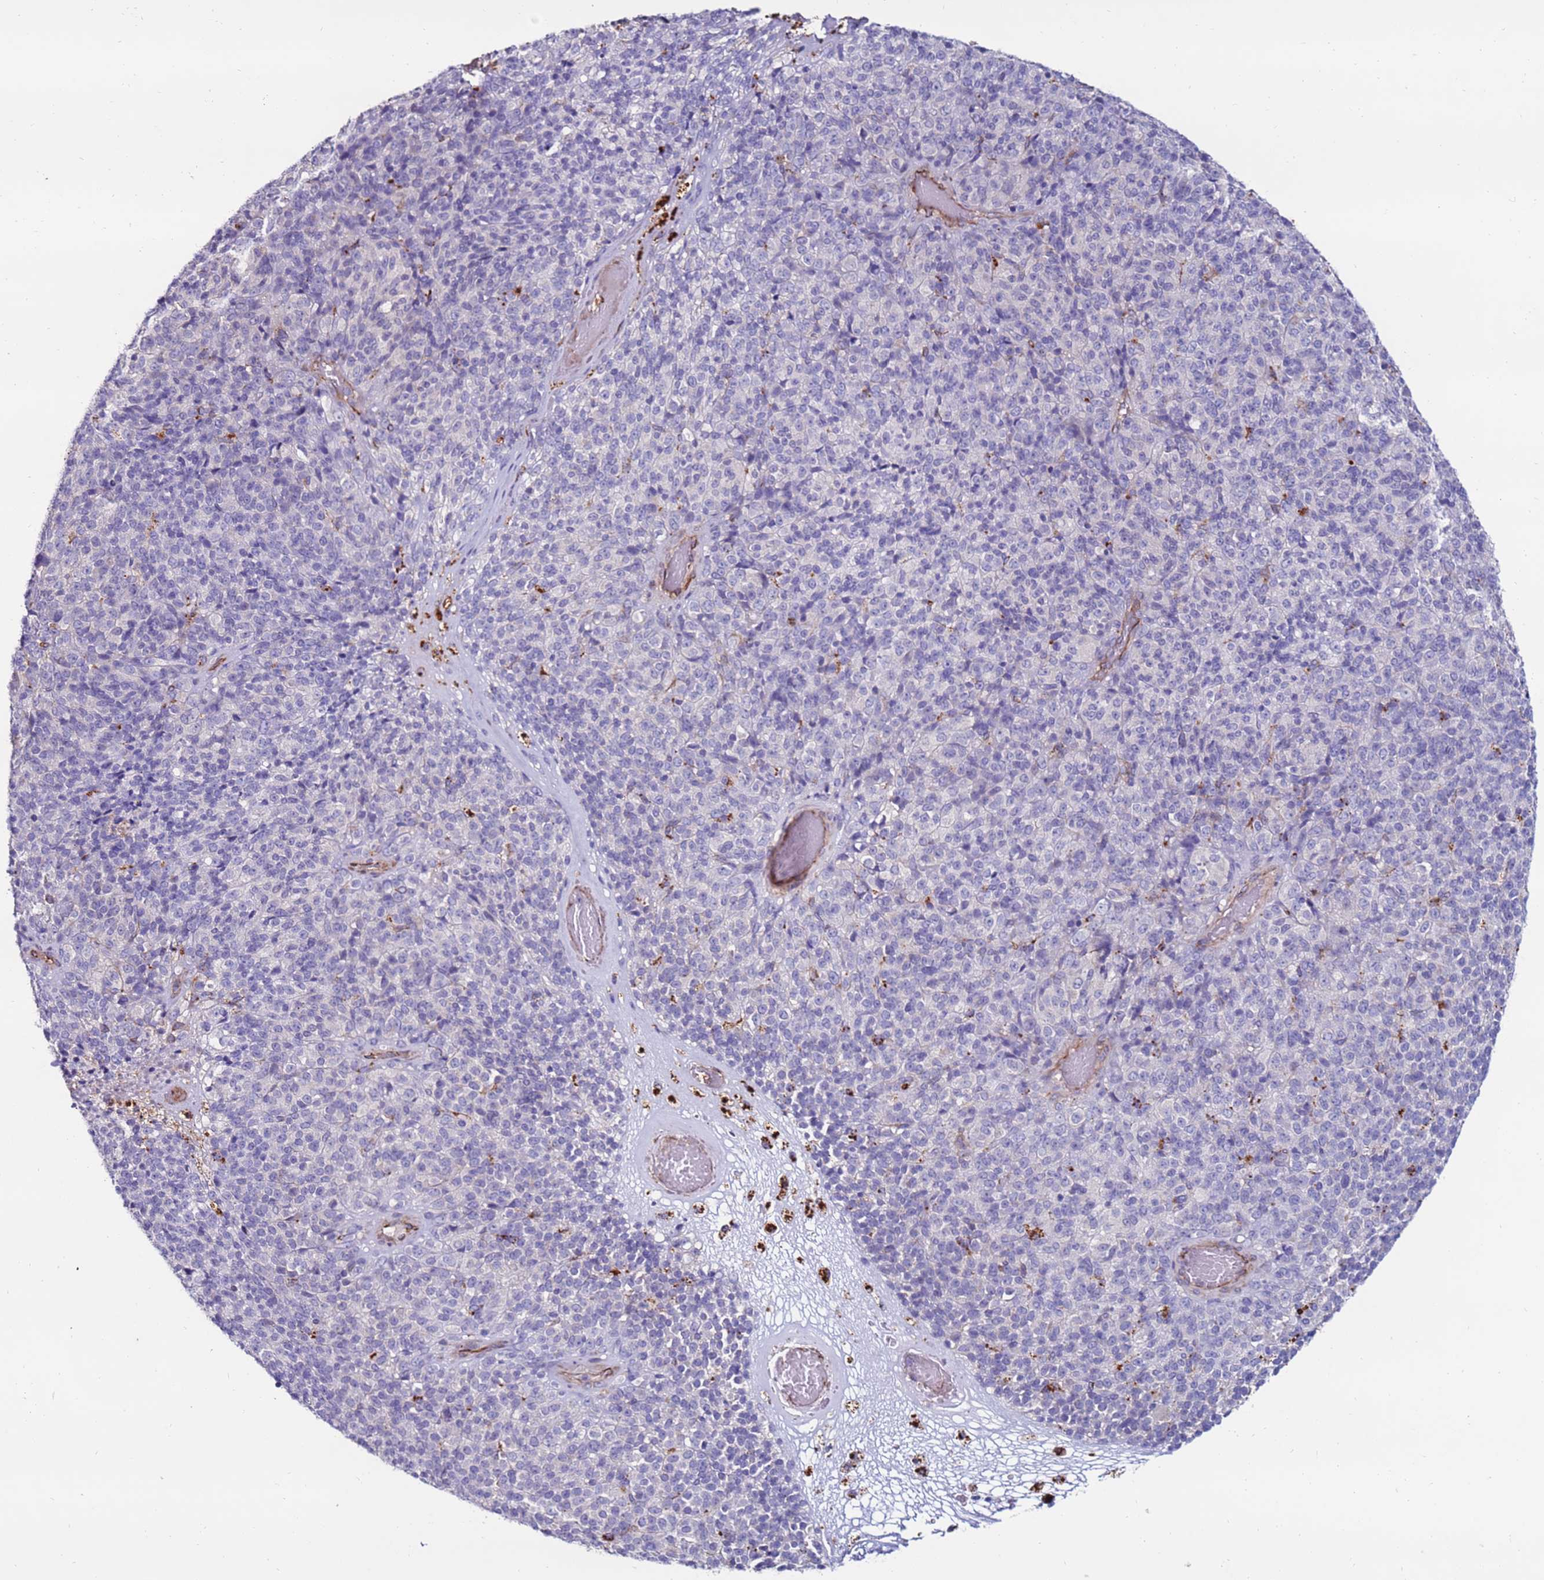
{"staining": {"intensity": "negative", "quantity": "none", "location": "none"}, "tissue": "melanoma", "cell_type": "Tumor cells", "image_type": "cancer", "snomed": [{"axis": "morphology", "description": "Malignant melanoma, Metastatic site"}, {"axis": "topography", "description": "Brain"}], "caption": "Immunohistochemical staining of human melanoma displays no significant expression in tumor cells. Brightfield microscopy of IHC stained with DAB (brown) and hematoxylin (blue), captured at high magnification.", "gene": "CLEC4M", "patient": {"sex": "female", "age": 56}}